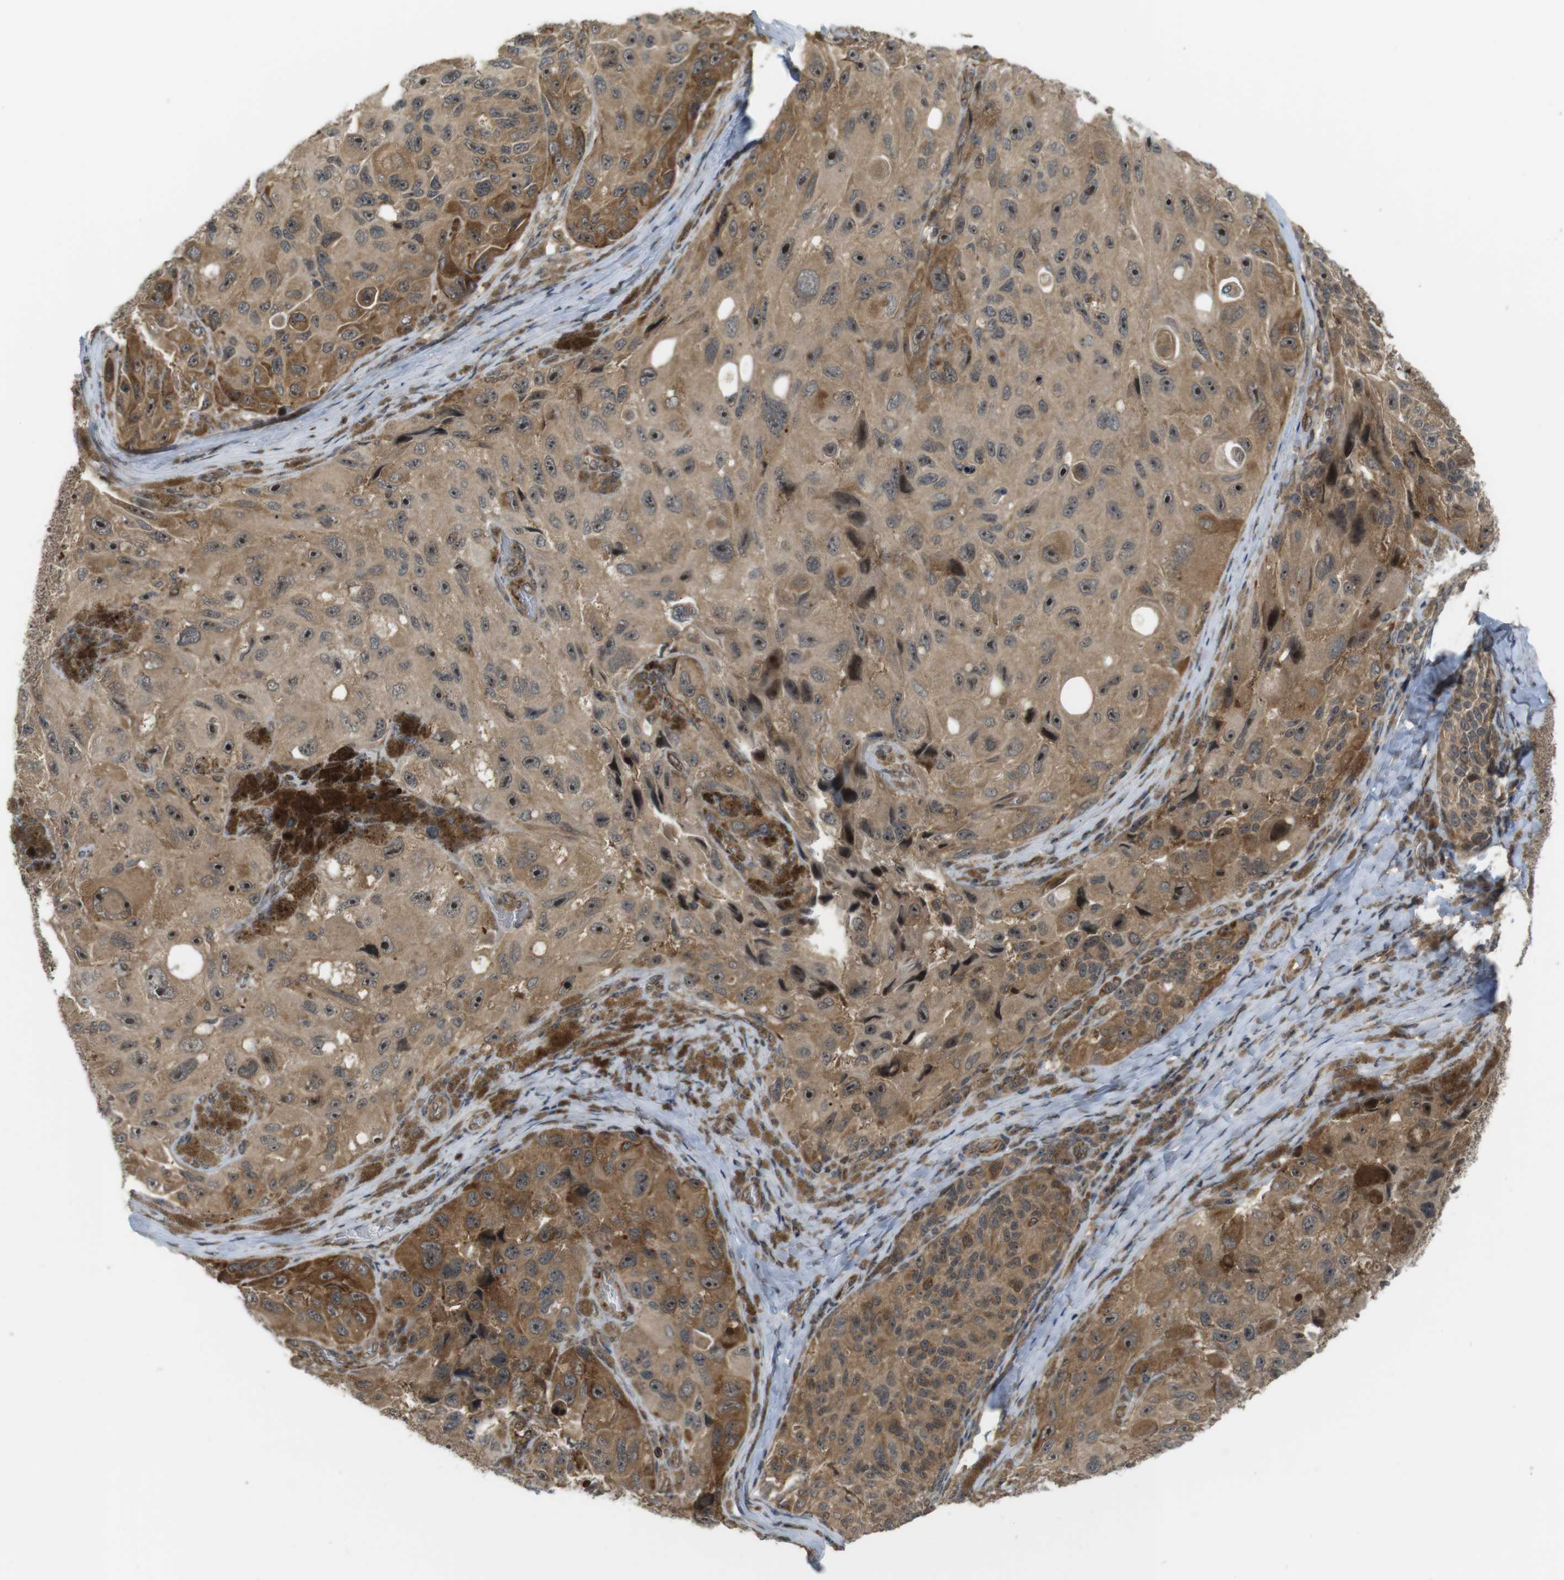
{"staining": {"intensity": "strong", "quantity": ">75%", "location": "cytoplasmic/membranous"}, "tissue": "melanoma", "cell_type": "Tumor cells", "image_type": "cancer", "snomed": [{"axis": "morphology", "description": "Malignant melanoma, NOS"}, {"axis": "topography", "description": "Skin"}], "caption": "This micrograph shows malignant melanoma stained with IHC to label a protein in brown. The cytoplasmic/membranous of tumor cells show strong positivity for the protein. Nuclei are counter-stained blue.", "gene": "CC2D1A", "patient": {"sex": "female", "age": 73}}